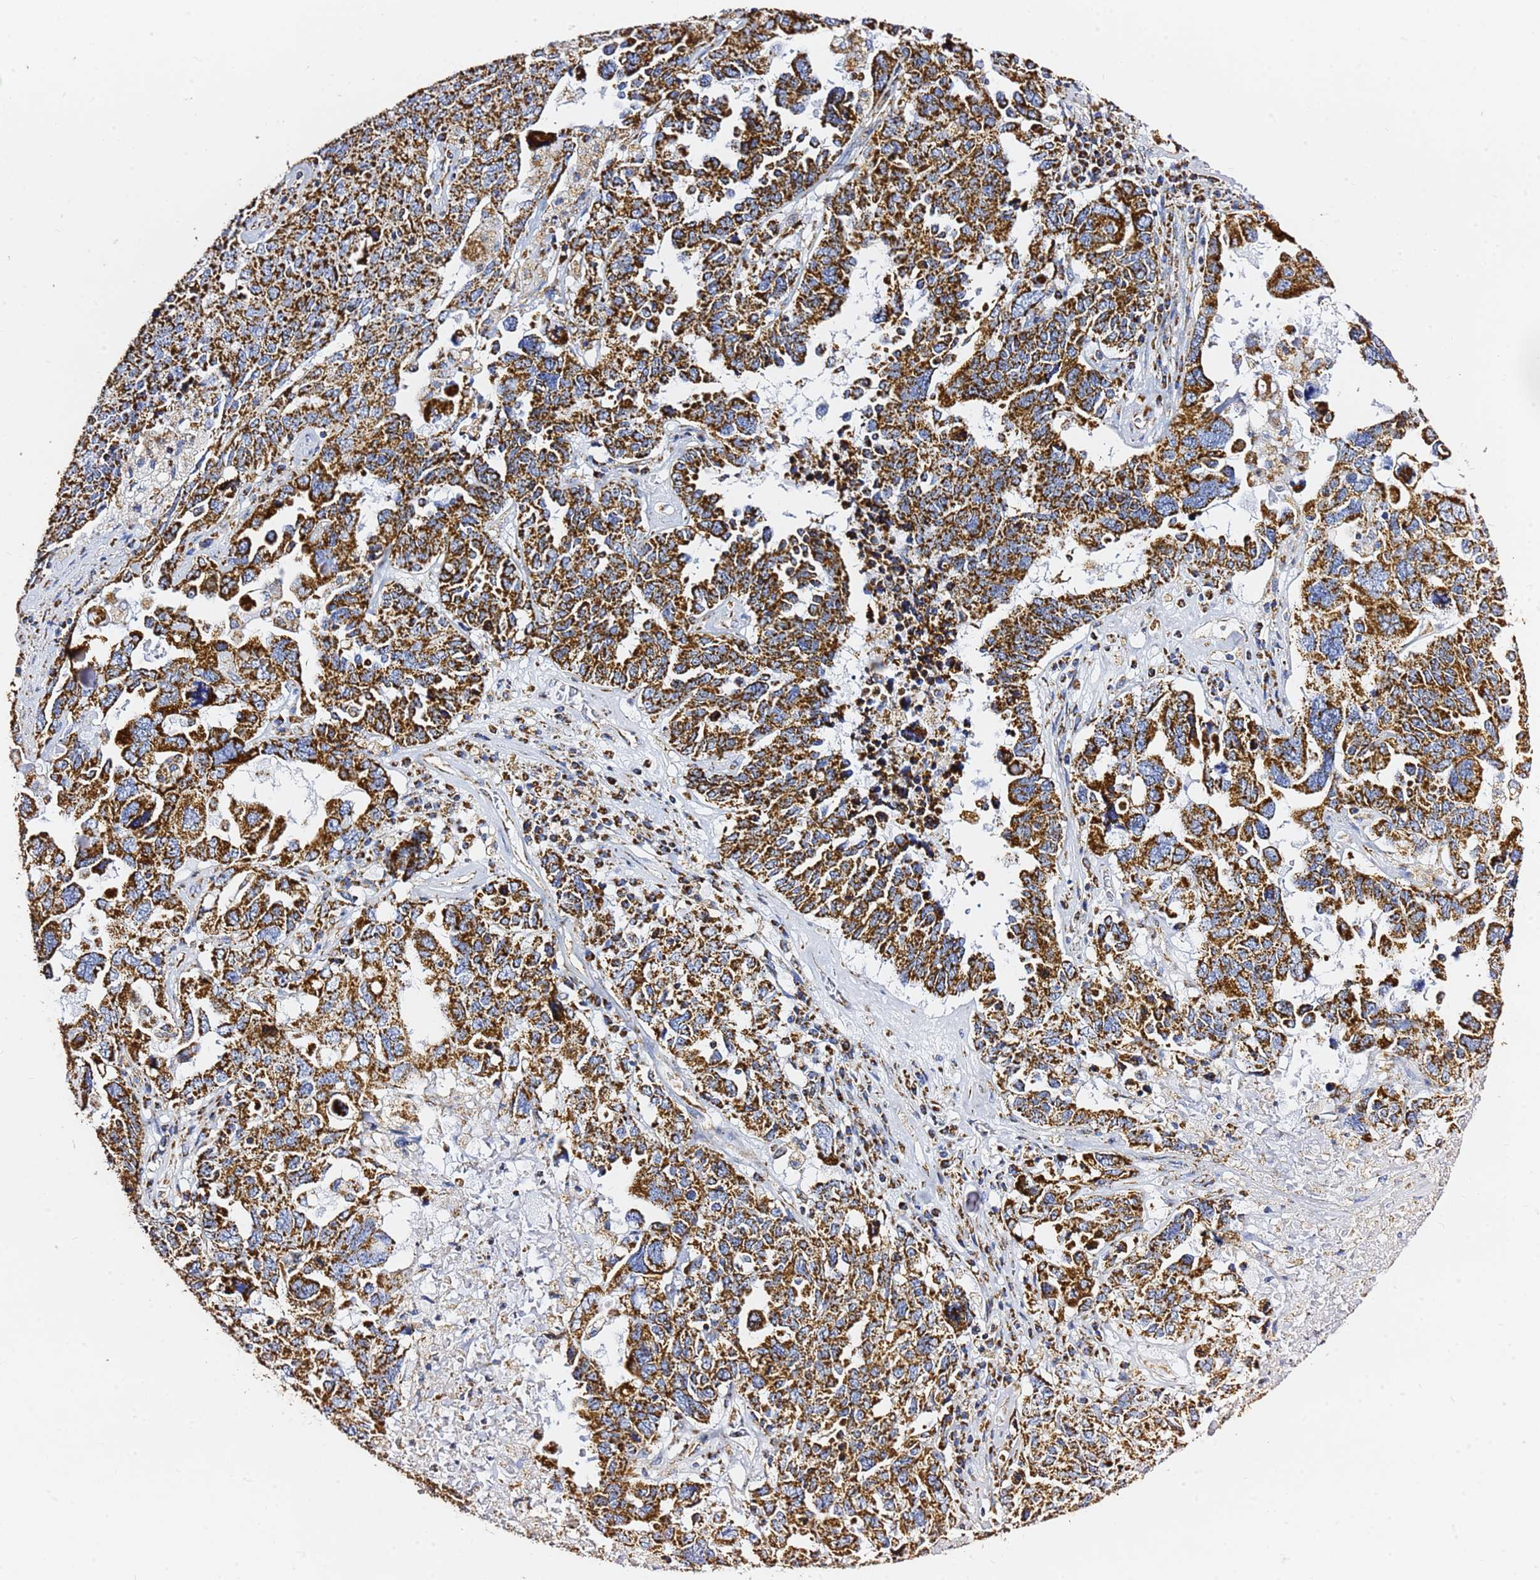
{"staining": {"intensity": "strong", "quantity": ">75%", "location": "cytoplasmic/membranous"}, "tissue": "ovarian cancer", "cell_type": "Tumor cells", "image_type": "cancer", "snomed": [{"axis": "morphology", "description": "Carcinoma, endometroid"}, {"axis": "topography", "description": "Ovary"}], "caption": "A high-resolution histopathology image shows IHC staining of ovarian endometroid carcinoma, which reveals strong cytoplasmic/membranous staining in approximately >75% of tumor cells. (Stains: DAB in brown, nuclei in blue, Microscopy: brightfield microscopy at high magnification).", "gene": "PHB2", "patient": {"sex": "female", "age": 62}}